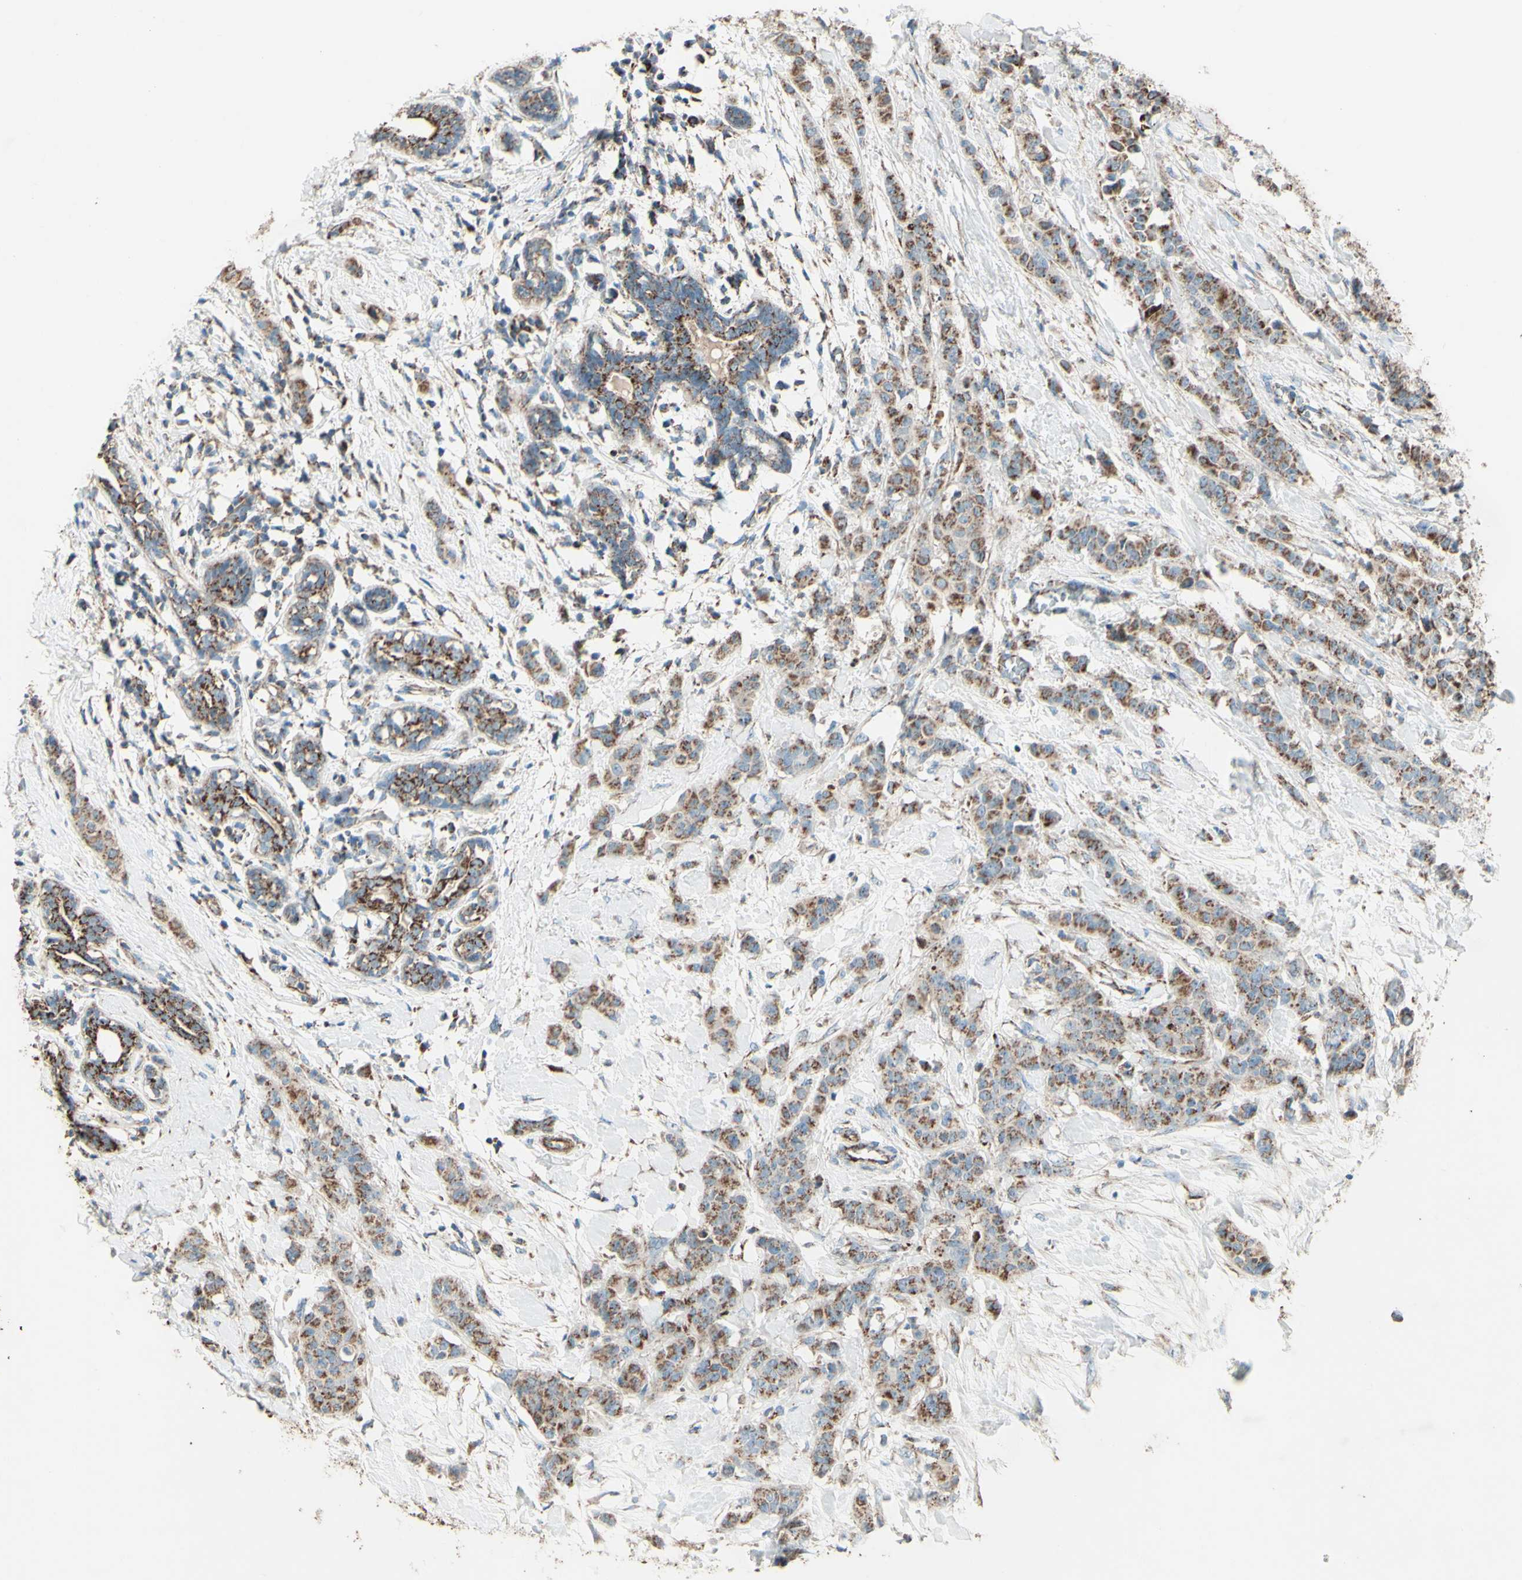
{"staining": {"intensity": "strong", "quantity": ">75%", "location": "cytoplasmic/membranous"}, "tissue": "breast cancer", "cell_type": "Tumor cells", "image_type": "cancer", "snomed": [{"axis": "morphology", "description": "Normal tissue, NOS"}, {"axis": "morphology", "description": "Duct carcinoma"}, {"axis": "topography", "description": "Breast"}], "caption": "DAB immunohistochemical staining of human breast cancer shows strong cytoplasmic/membranous protein staining in approximately >75% of tumor cells.", "gene": "RHOT1", "patient": {"sex": "female", "age": 40}}